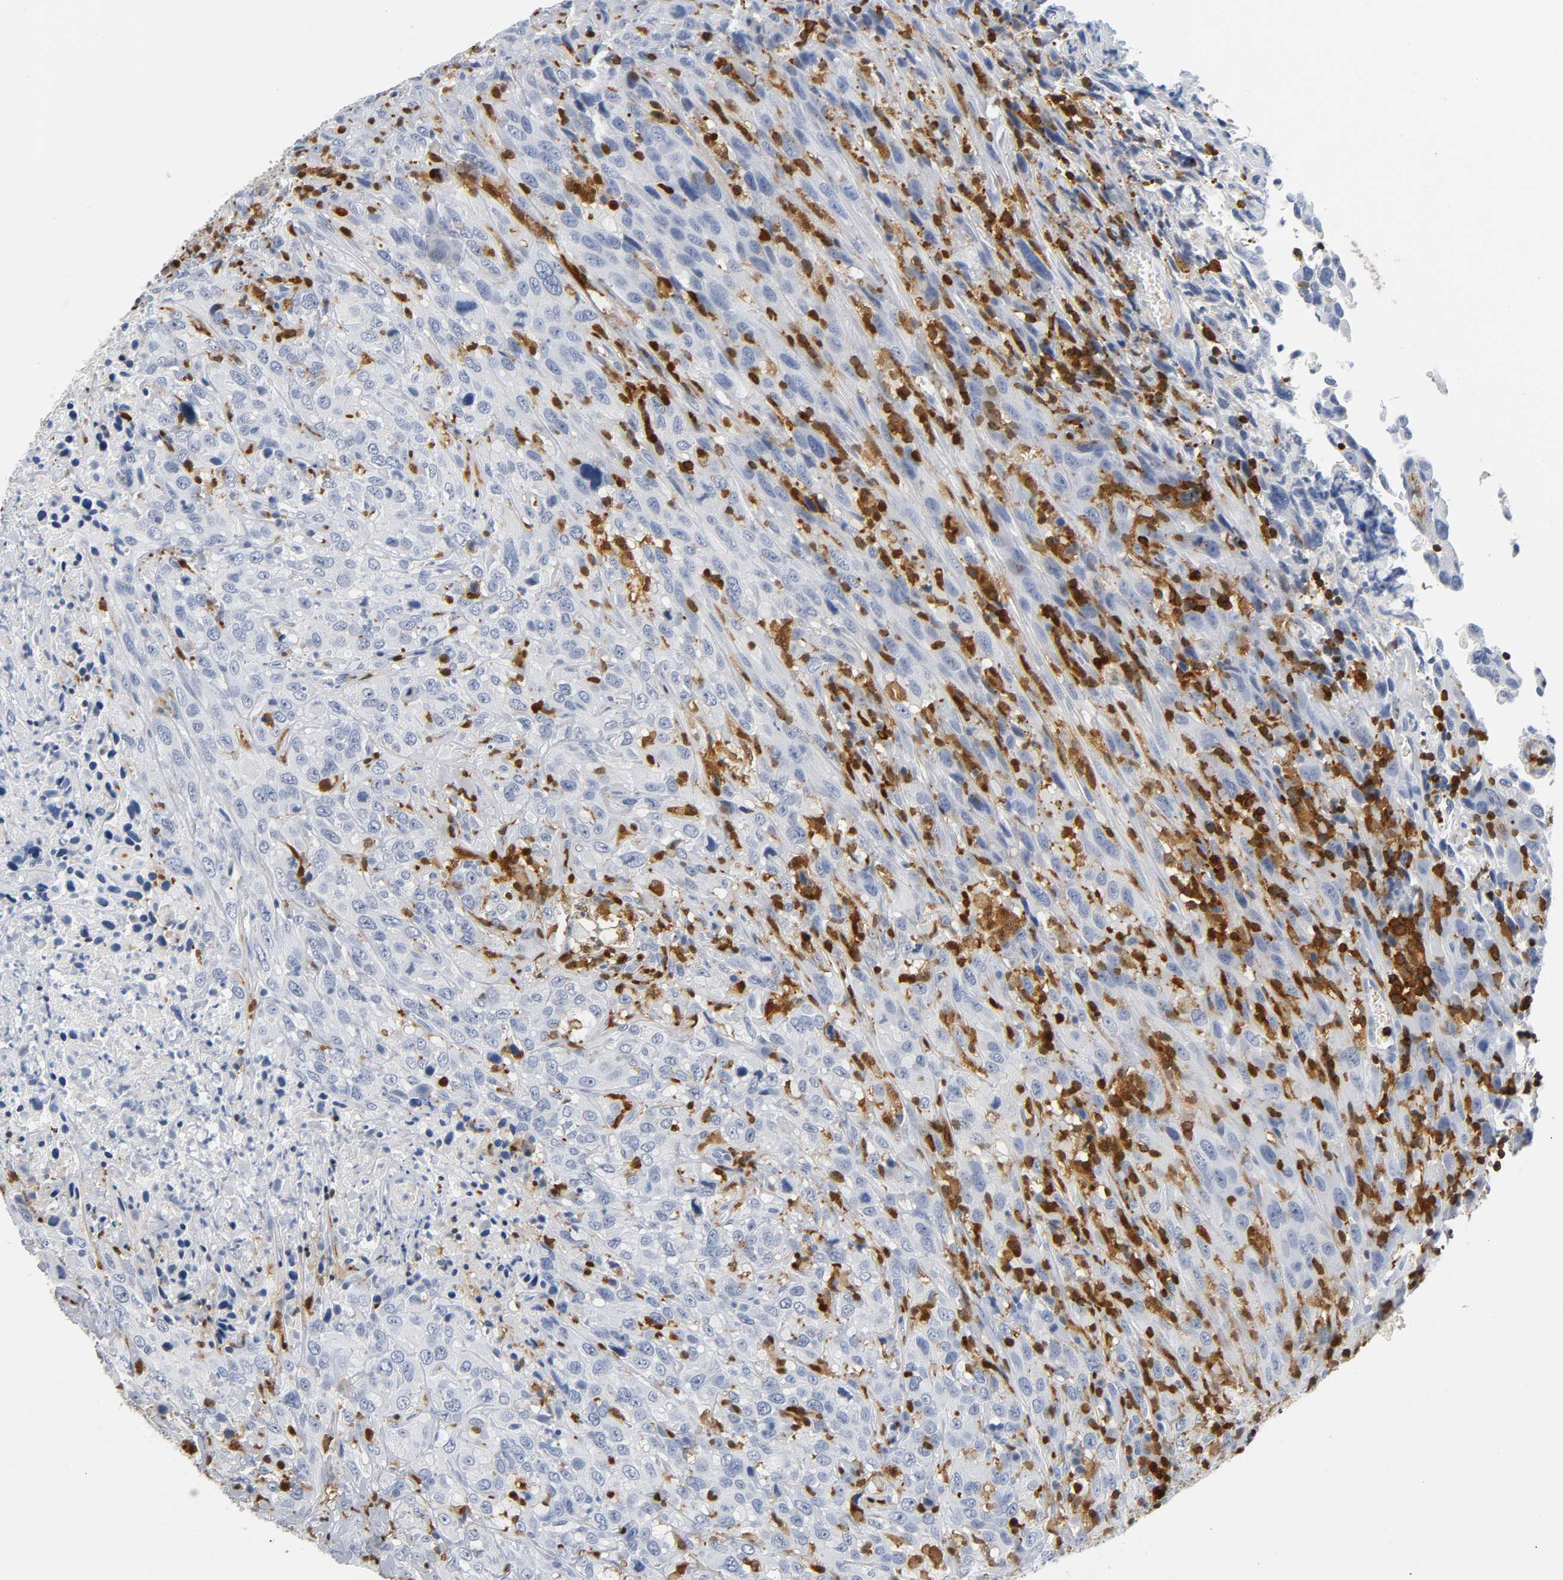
{"staining": {"intensity": "negative", "quantity": "none", "location": "none"}, "tissue": "urothelial cancer", "cell_type": "Tumor cells", "image_type": "cancer", "snomed": [{"axis": "morphology", "description": "Urothelial carcinoma, High grade"}, {"axis": "topography", "description": "Urinary bladder"}], "caption": "Photomicrograph shows no protein staining in tumor cells of urothelial carcinoma (high-grade) tissue. The staining is performed using DAB (3,3'-diaminobenzidine) brown chromogen with nuclei counter-stained in using hematoxylin.", "gene": "DOK2", "patient": {"sex": "male", "age": 61}}